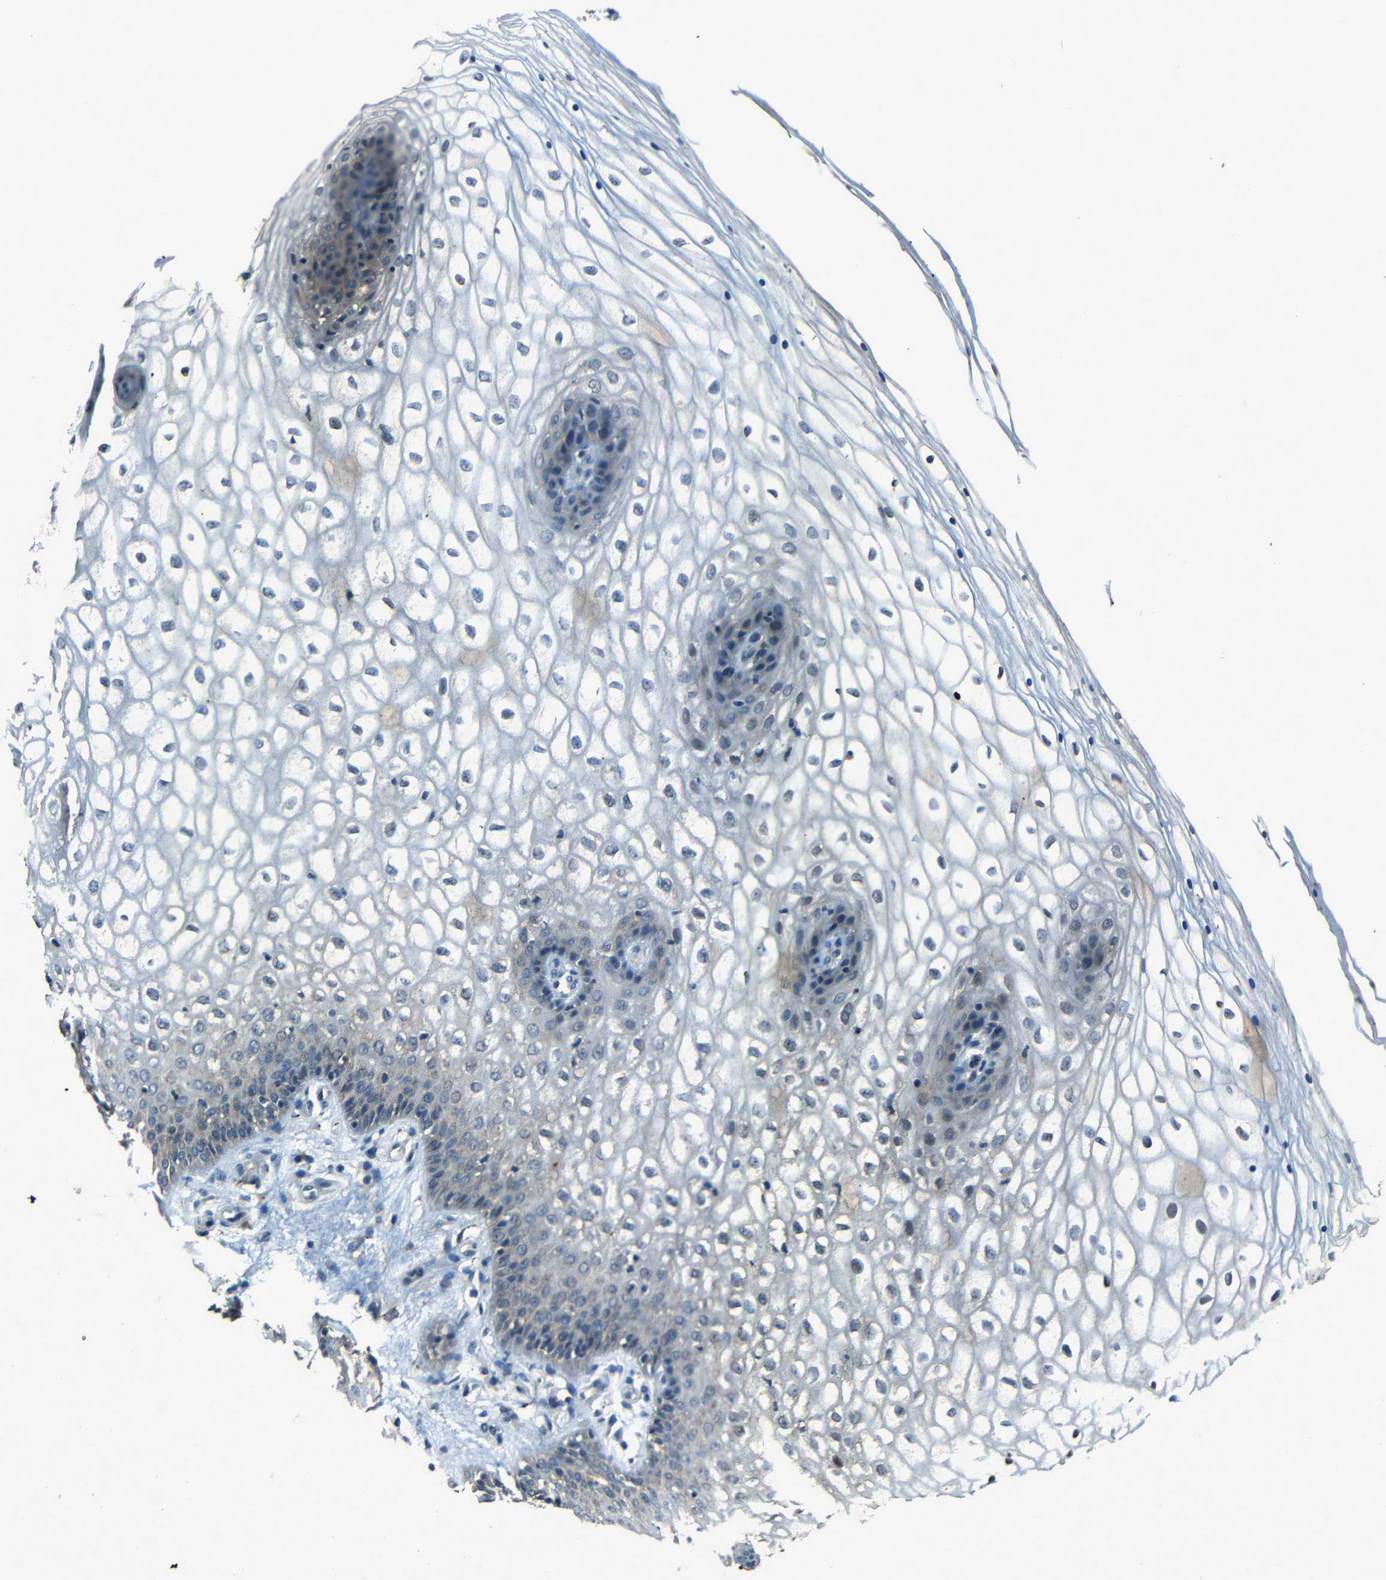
{"staining": {"intensity": "negative", "quantity": "none", "location": "none"}, "tissue": "vagina", "cell_type": "Squamous epithelial cells", "image_type": "normal", "snomed": [{"axis": "morphology", "description": "Normal tissue, NOS"}, {"axis": "topography", "description": "Vagina"}], "caption": "Photomicrograph shows no protein positivity in squamous epithelial cells of normal vagina. Brightfield microscopy of IHC stained with DAB (brown) and hematoxylin (blue), captured at high magnification.", "gene": "SLA", "patient": {"sex": "female", "age": 34}}